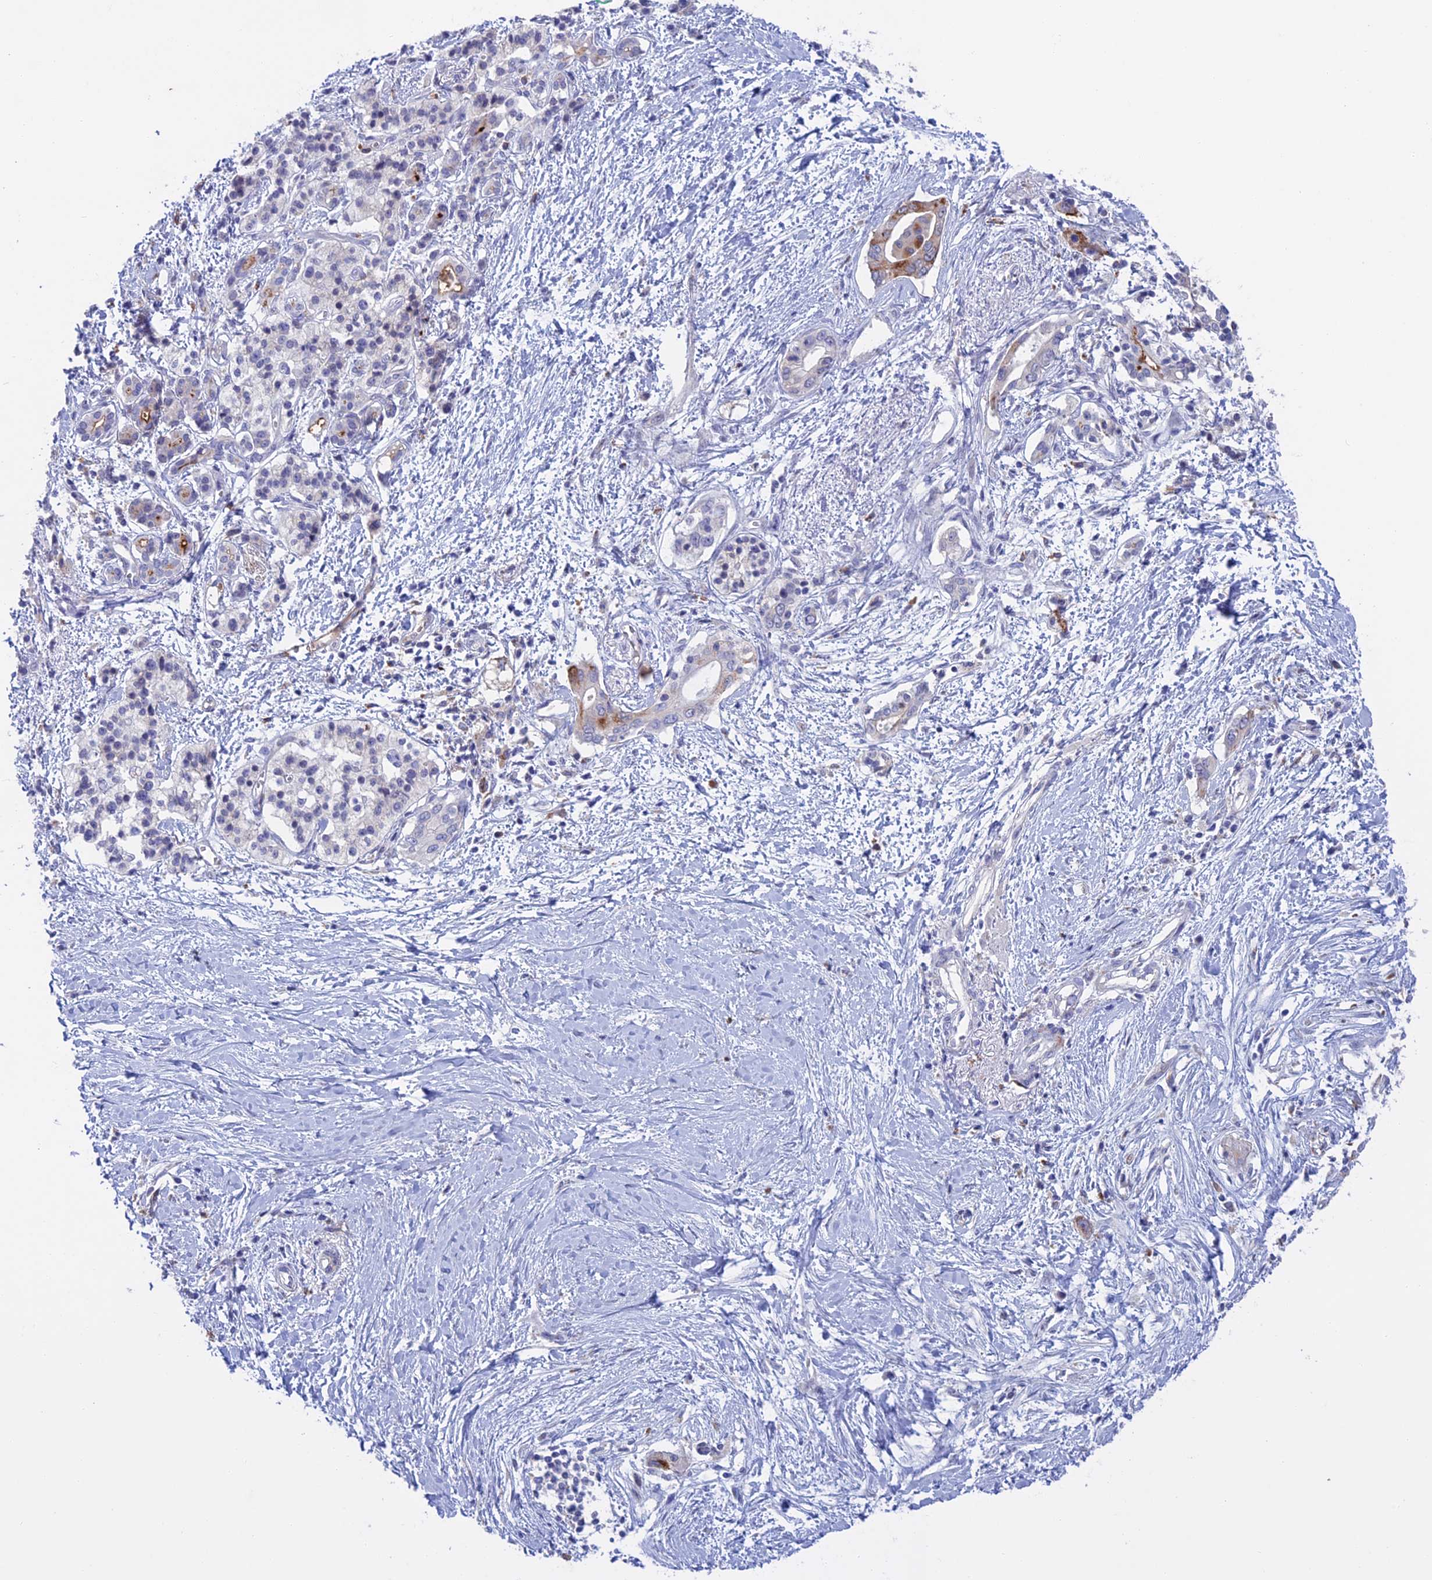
{"staining": {"intensity": "moderate", "quantity": "<25%", "location": "cytoplasmic/membranous"}, "tissue": "pancreatic cancer", "cell_type": "Tumor cells", "image_type": "cancer", "snomed": [{"axis": "morphology", "description": "Normal tissue, NOS"}, {"axis": "morphology", "description": "Adenocarcinoma, NOS"}, {"axis": "topography", "description": "Pancreas"}, {"axis": "topography", "description": "Peripheral nerve tissue"}], "caption": "Moderate cytoplasmic/membranous positivity for a protein is appreciated in approximately <25% of tumor cells of pancreatic adenocarcinoma using immunohistochemistry.", "gene": "SLC2A6", "patient": {"sex": "male", "age": 59}}